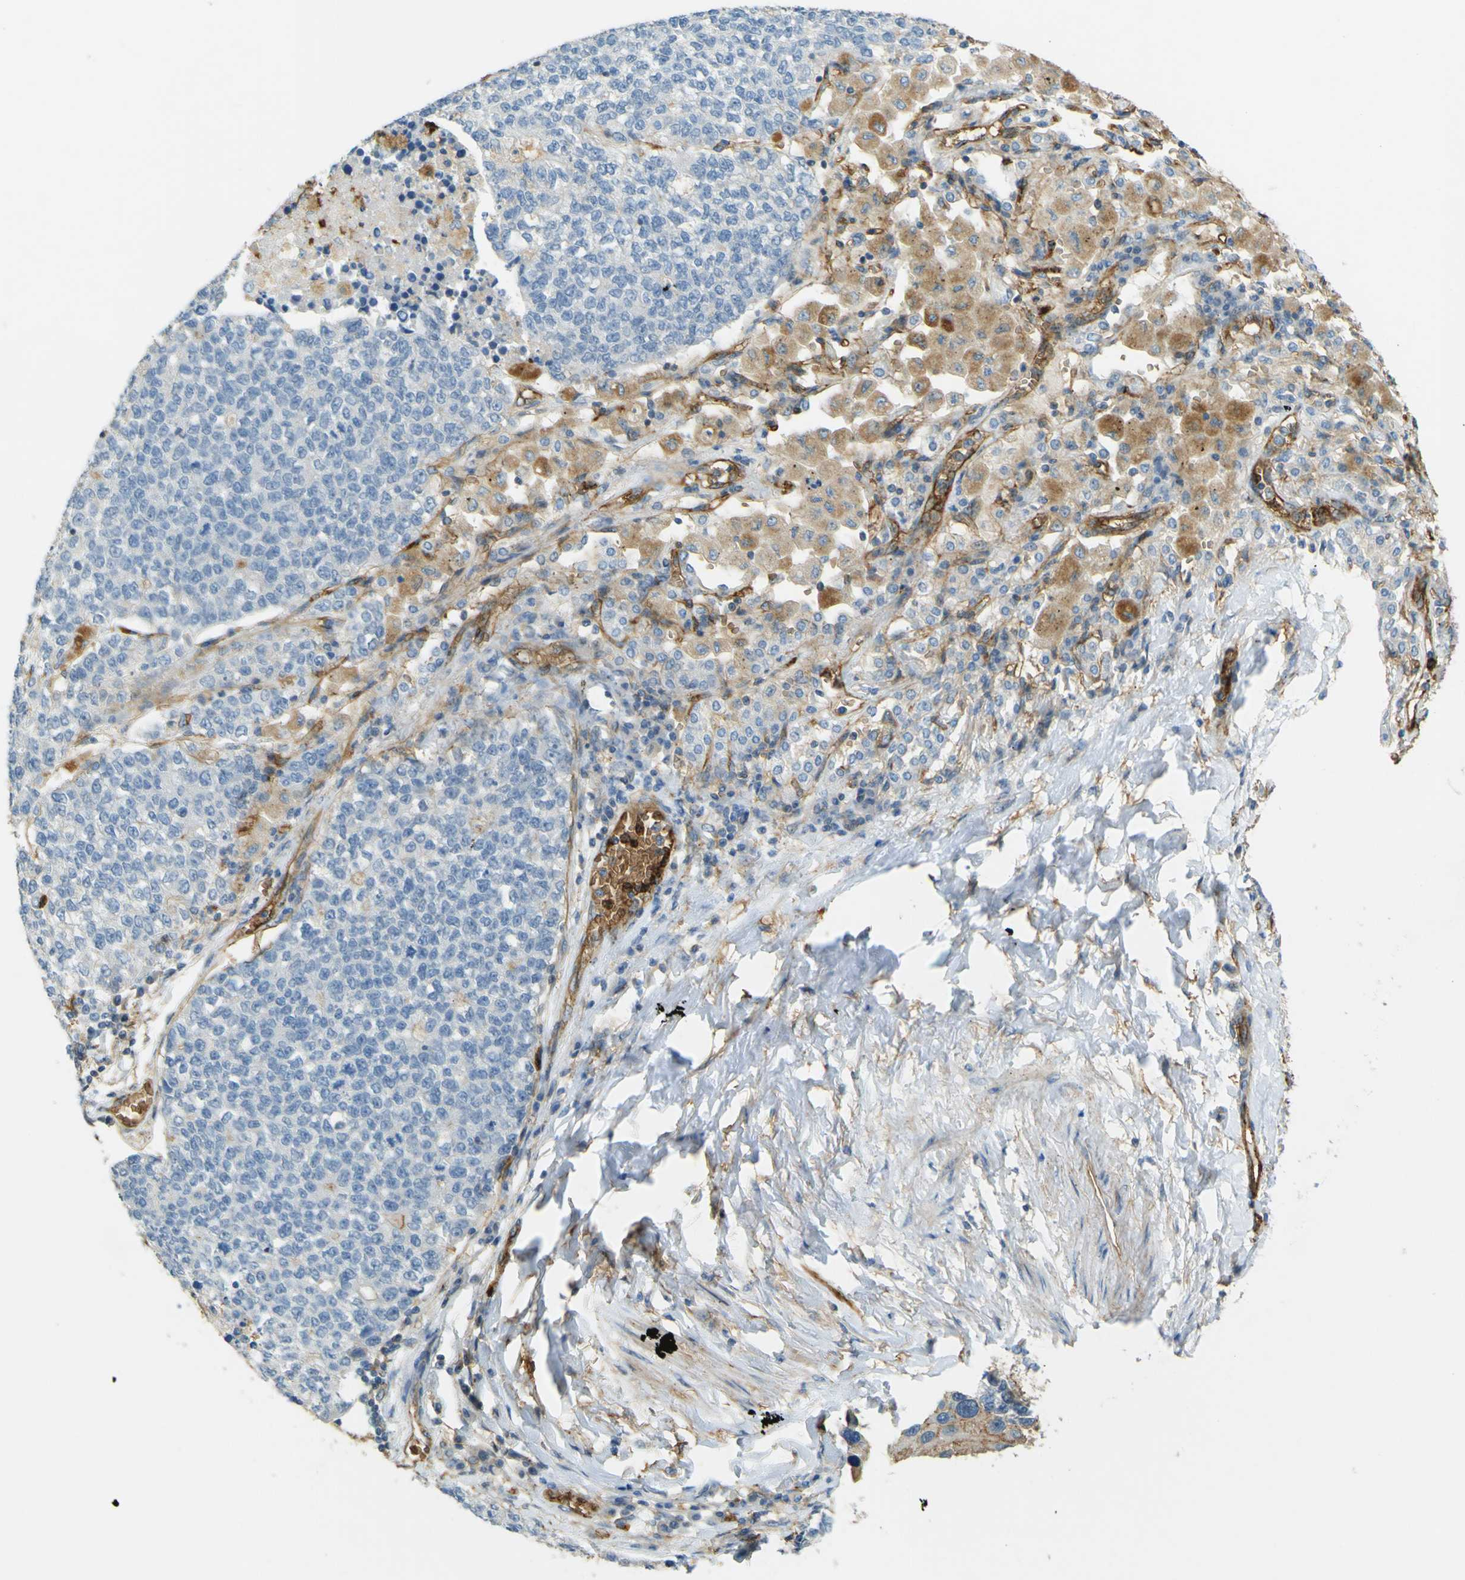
{"staining": {"intensity": "negative", "quantity": "none", "location": "none"}, "tissue": "lung cancer", "cell_type": "Tumor cells", "image_type": "cancer", "snomed": [{"axis": "morphology", "description": "Adenocarcinoma, NOS"}, {"axis": "topography", "description": "Lung"}], "caption": "Immunohistochemical staining of lung cancer (adenocarcinoma) displays no significant expression in tumor cells.", "gene": "PLXDC1", "patient": {"sex": "male", "age": 49}}